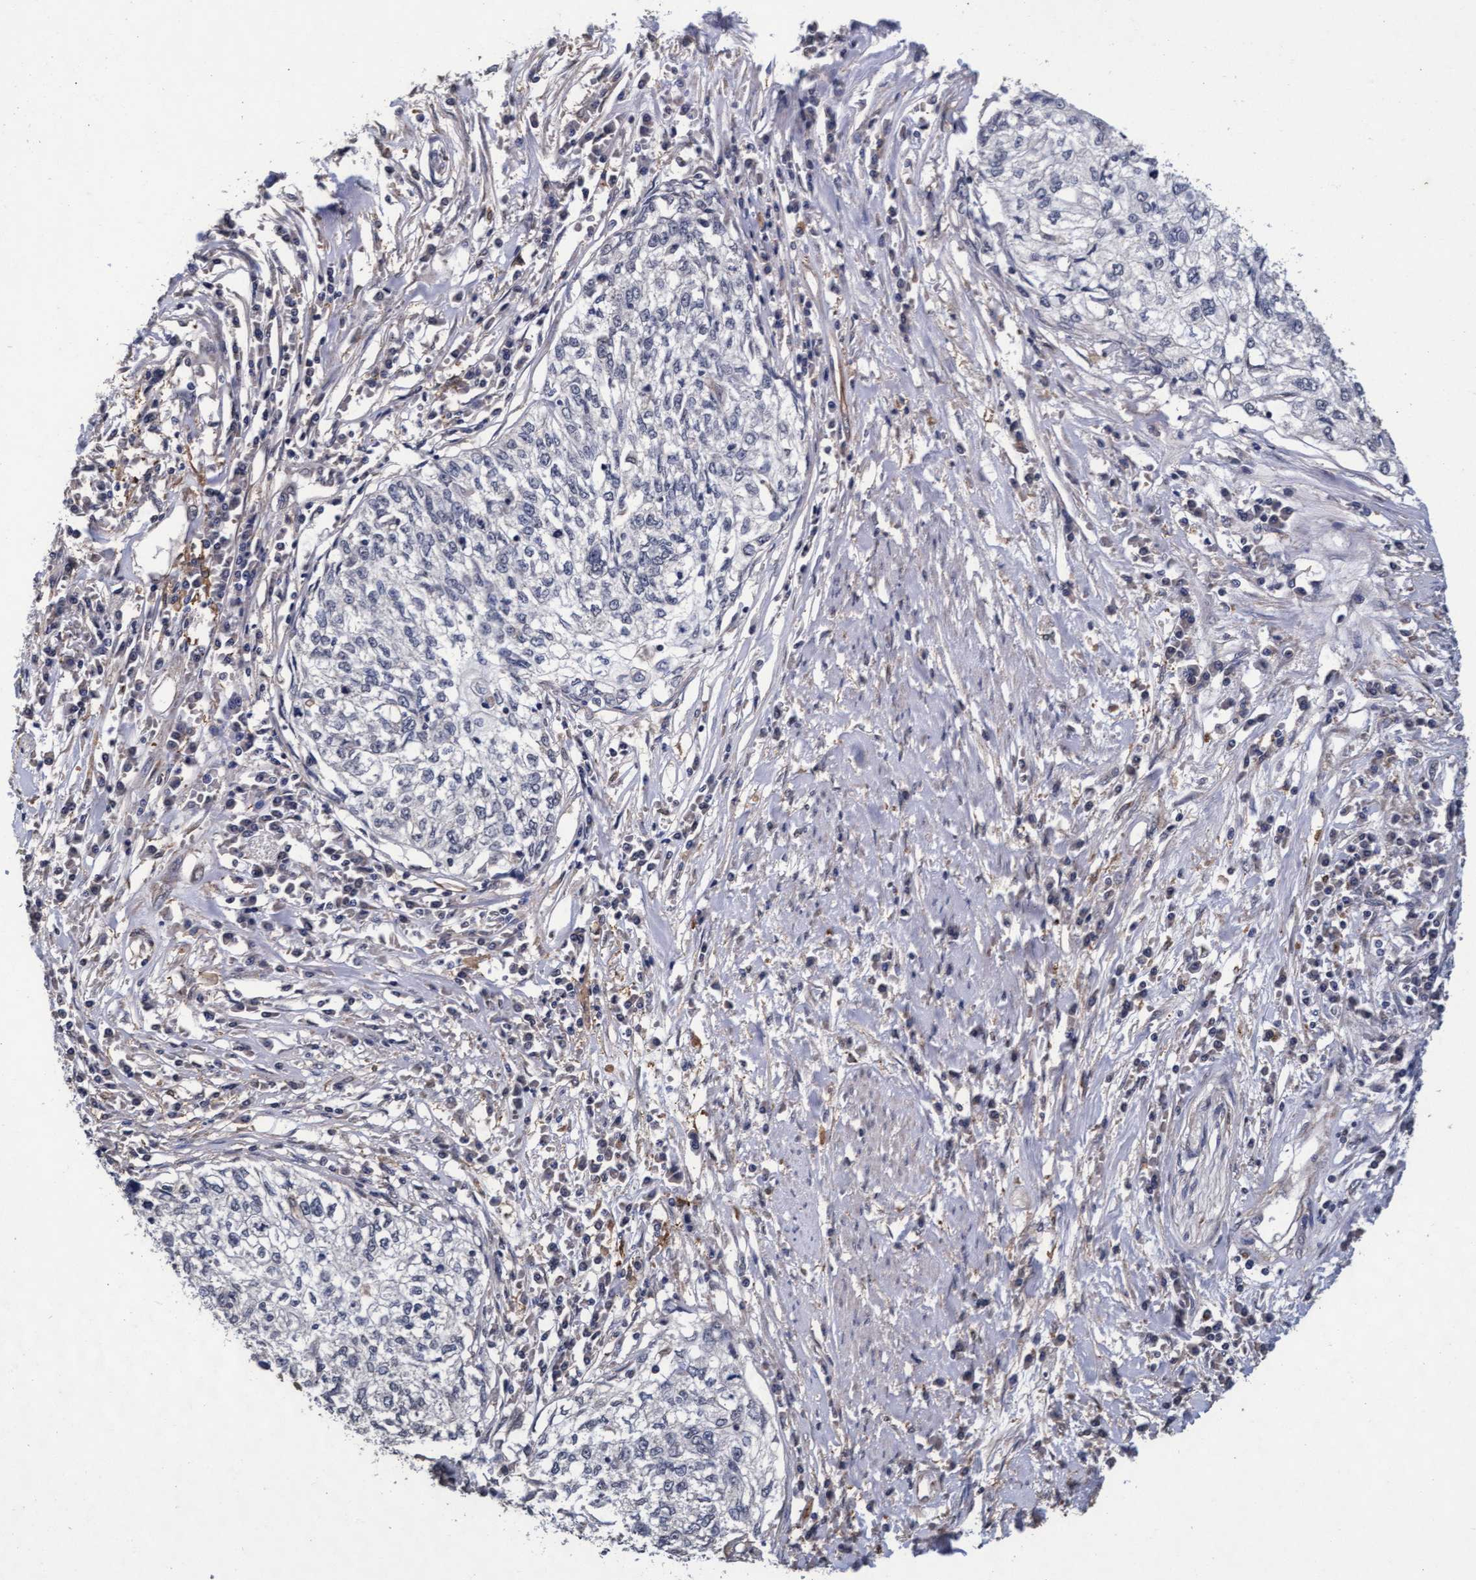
{"staining": {"intensity": "negative", "quantity": "none", "location": "none"}, "tissue": "cervical cancer", "cell_type": "Tumor cells", "image_type": "cancer", "snomed": [{"axis": "morphology", "description": "Squamous cell carcinoma, NOS"}, {"axis": "topography", "description": "Cervix"}], "caption": "A micrograph of human cervical cancer (squamous cell carcinoma) is negative for staining in tumor cells.", "gene": "CPQ", "patient": {"sex": "female", "age": 57}}